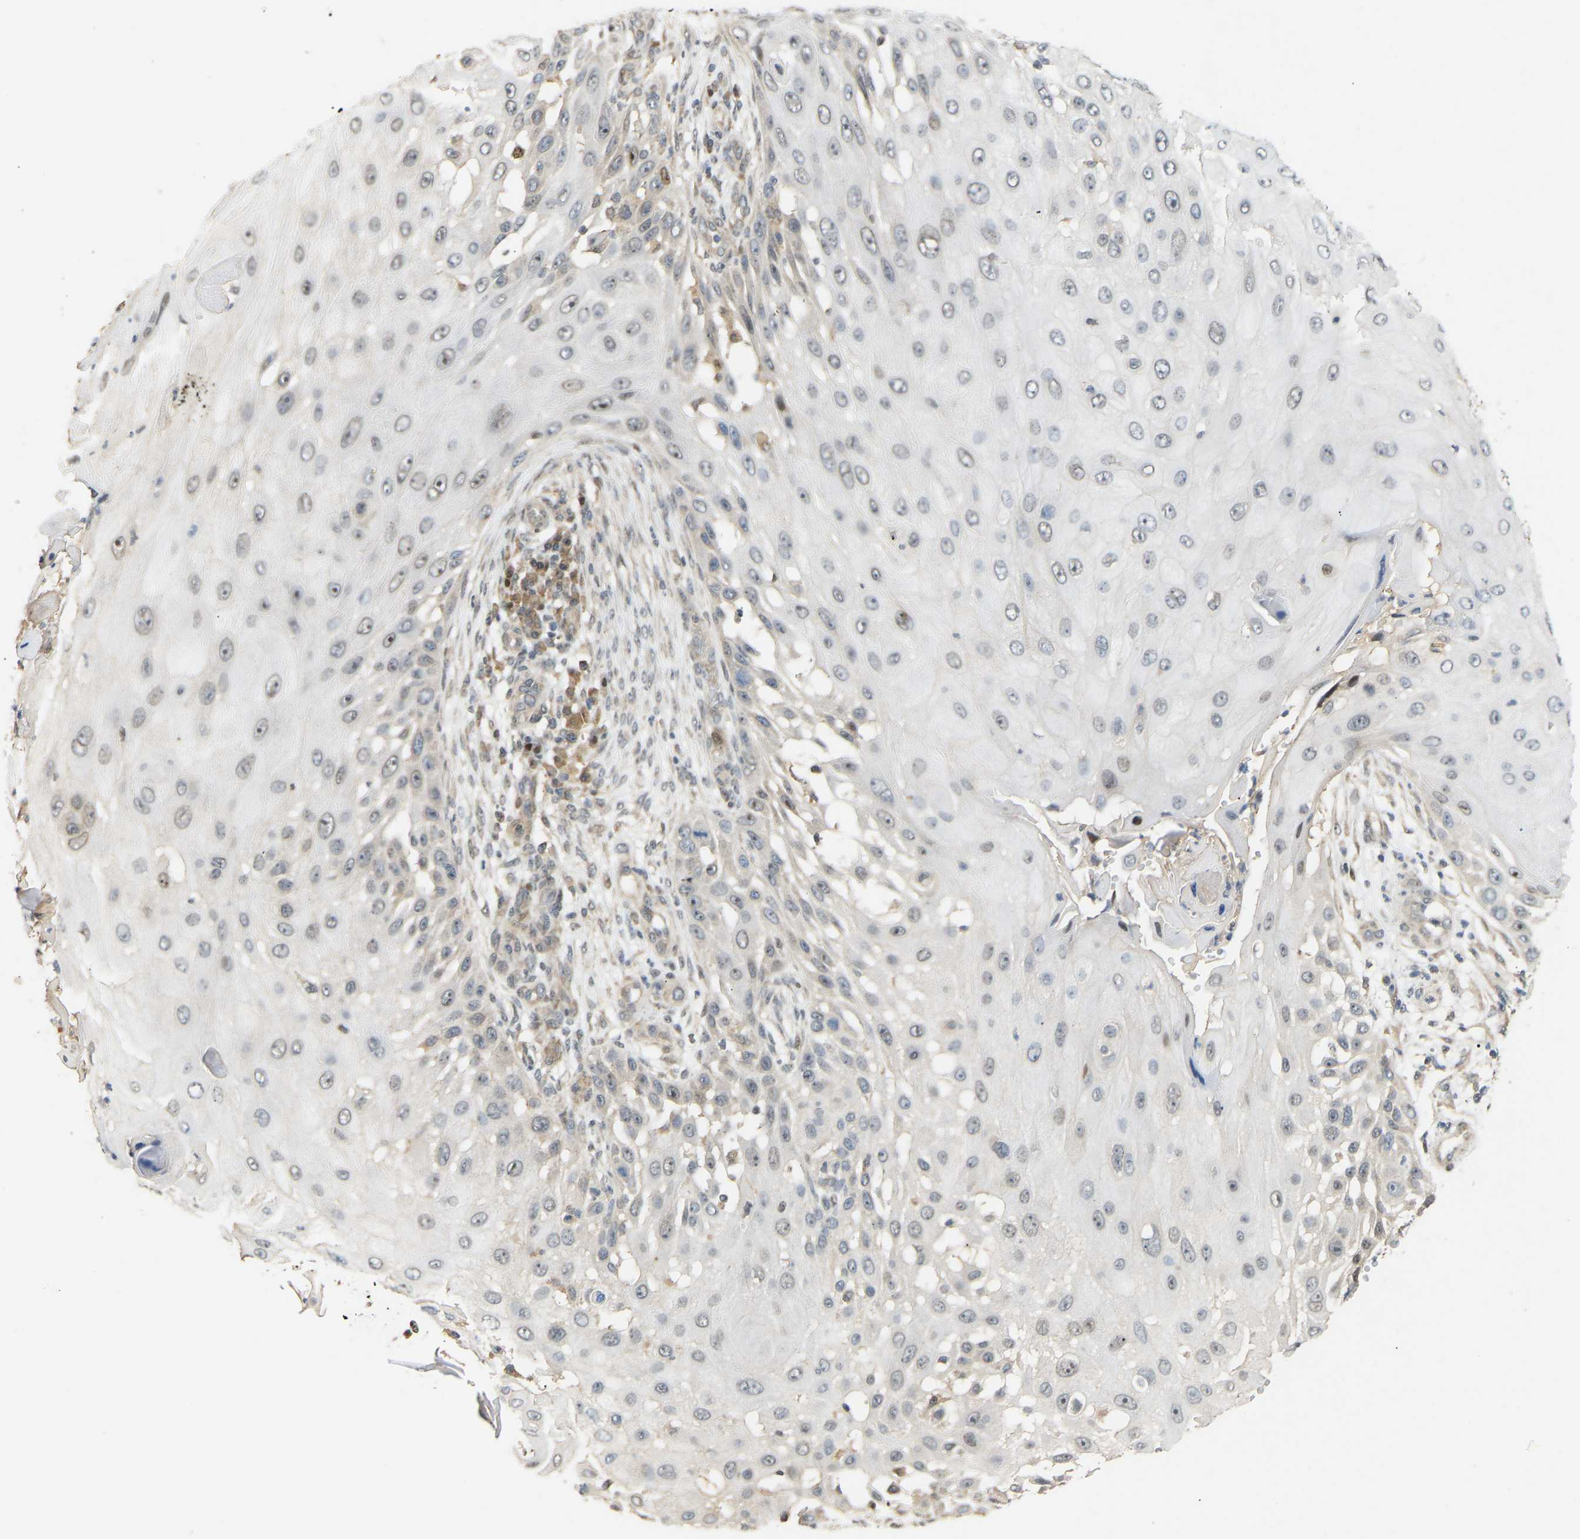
{"staining": {"intensity": "negative", "quantity": "none", "location": "none"}, "tissue": "skin cancer", "cell_type": "Tumor cells", "image_type": "cancer", "snomed": [{"axis": "morphology", "description": "Squamous cell carcinoma, NOS"}, {"axis": "topography", "description": "Skin"}], "caption": "Tumor cells show no significant staining in skin cancer.", "gene": "PTPN4", "patient": {"sex": "female", "age": 44}}